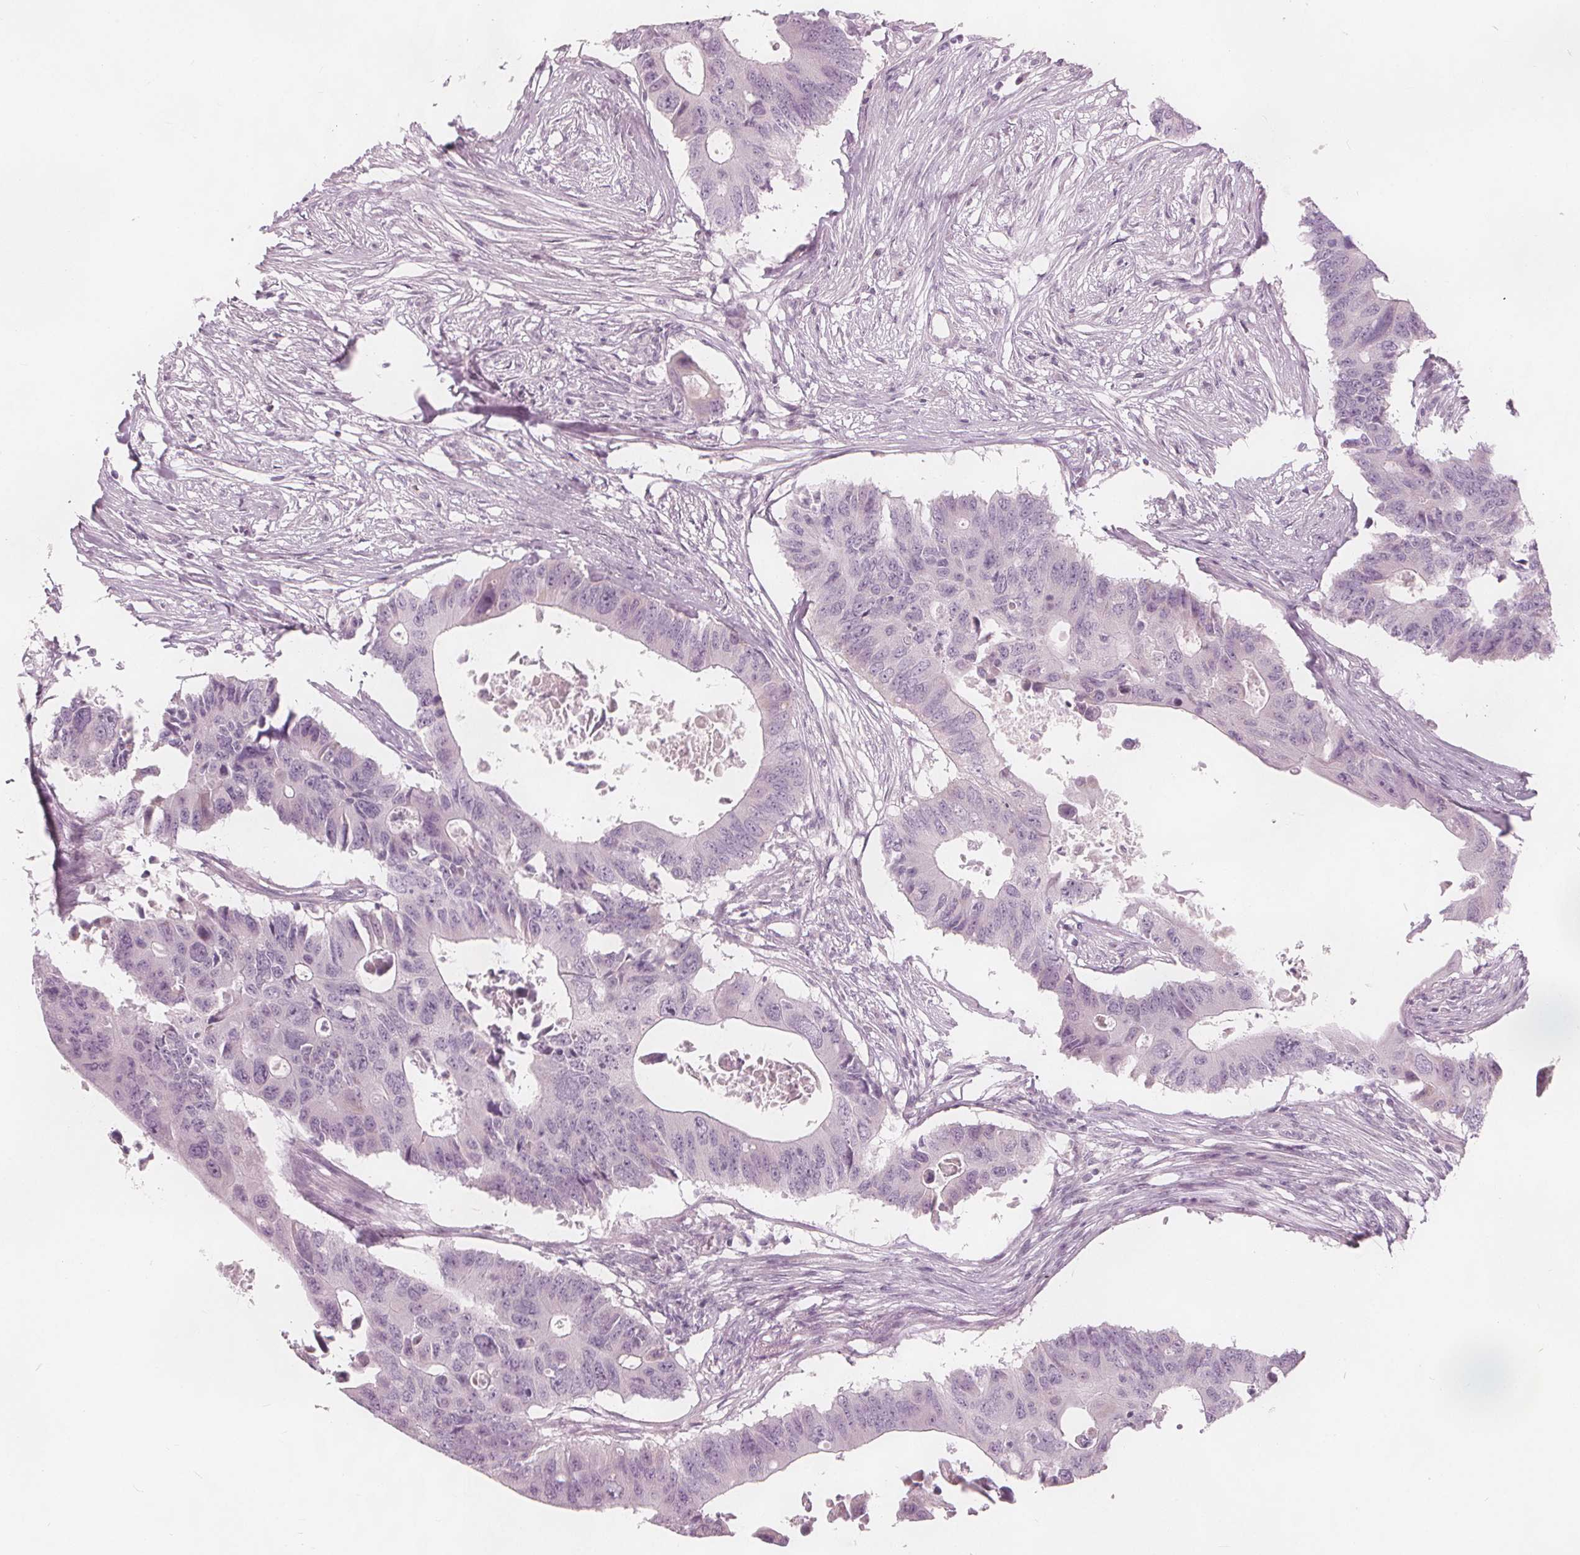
{"staining": {"intensity": "negative", "quantity": "none", "location": "none"}, "tissue": "colorectal cancer", "cell_type": "Tumor cells", "image_type": "cancer", "snomed": [{"axis": "morphology", "description": "Adenocarcinoma, NOS"}, {"axis": "topography", "description": "Colon"}], "caption": "Tumor cells are negative for protein expression in human adenocarcinoma (colorectal).", "gene": "BRSK1", "patient": {"sex": "male", "age": 71}}